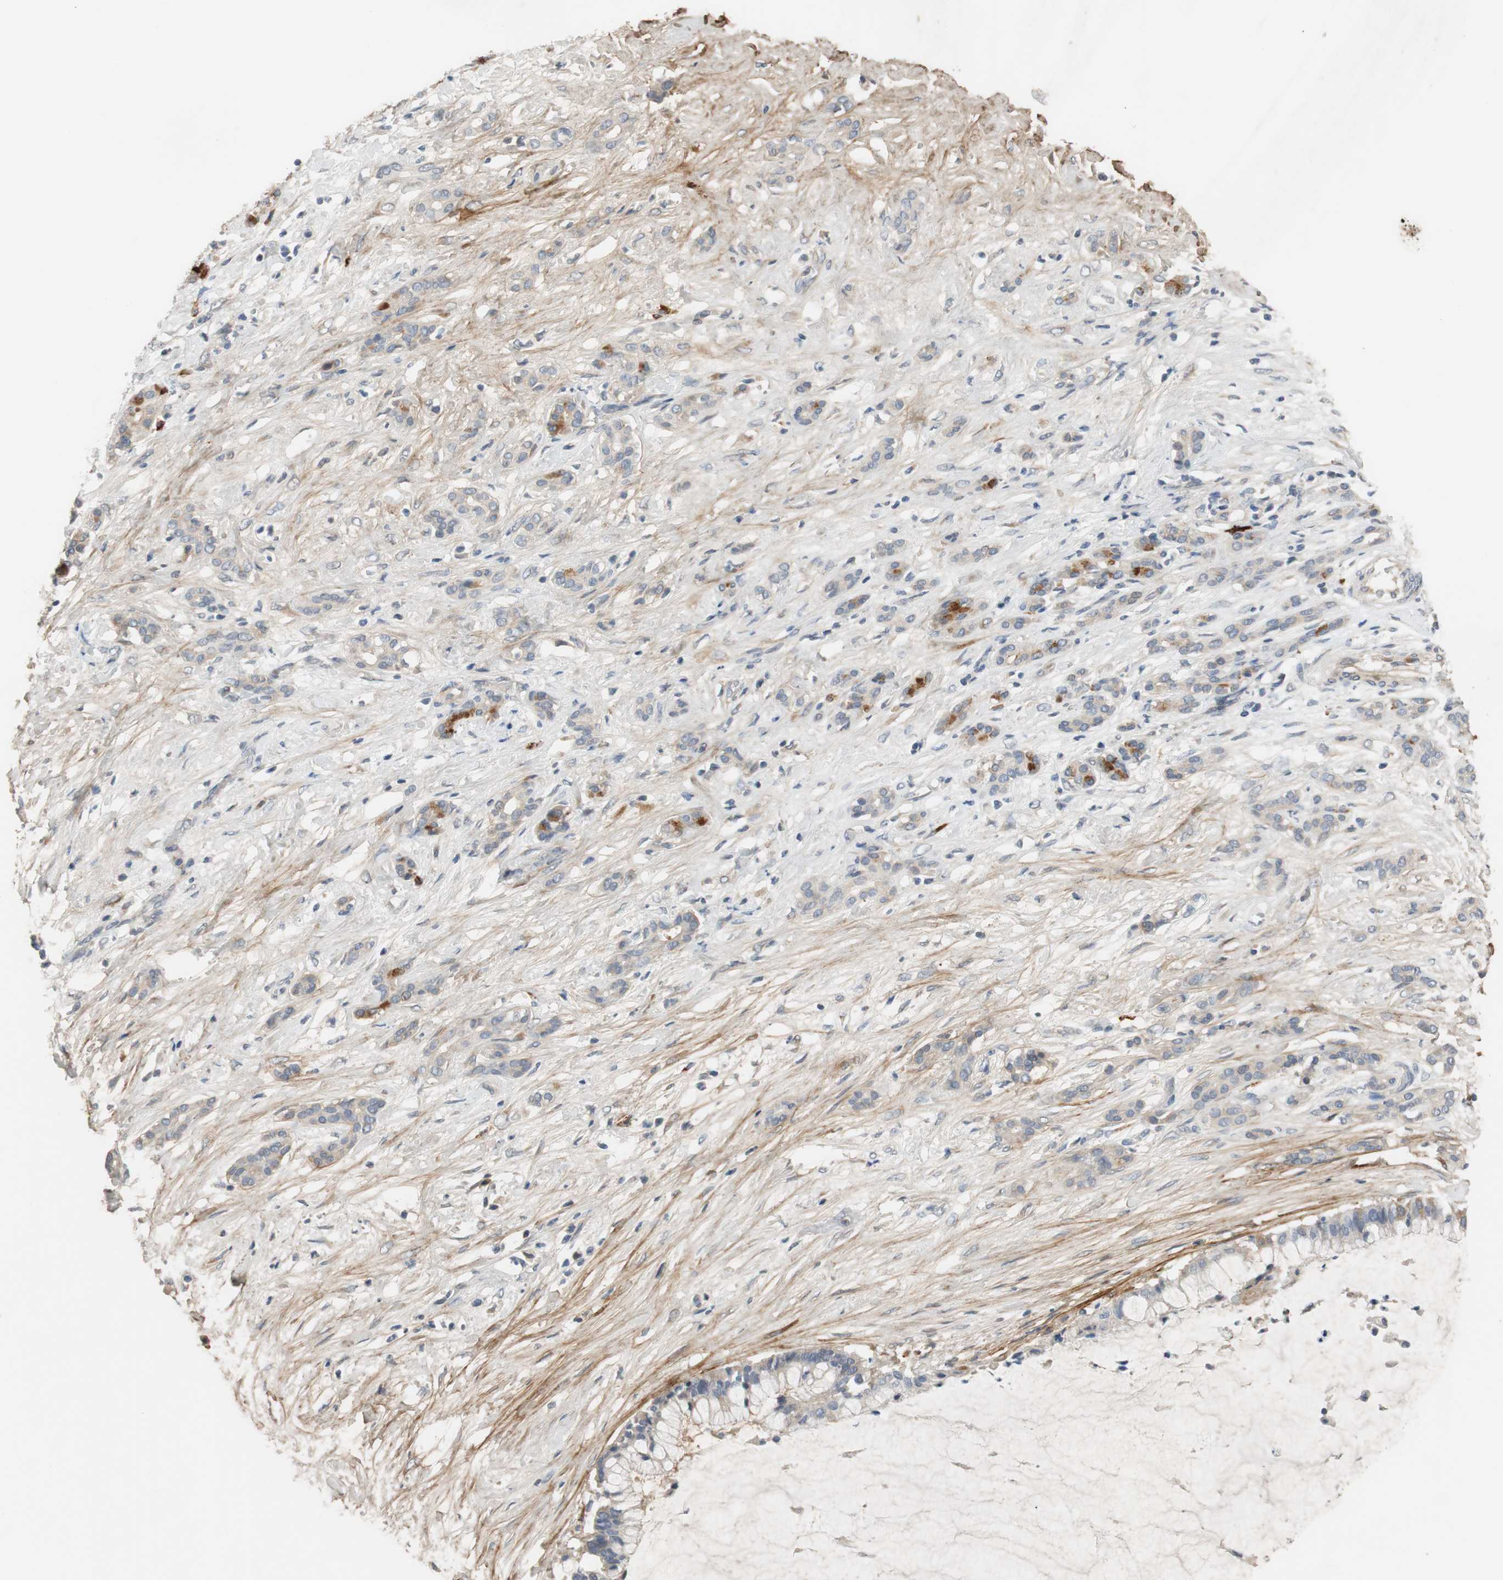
{"staining": {"intensity": "weak", "quantity": "25%-75%", "location": "cytoplasmic/membranous"}, "tissue": "pancreatic cancer", "cell_type": "Tumor cells", "image_type": "cancer", "snomed": [{"axis": "morphology", "description": "Adenocarcinoma, NOS"}, {"axis": "topography", "description": "Pancreas"}], "caption": "This is an image of immunohistochemistry staining of pancreatic adenocarcinoma, which shows weak staining in the cytoplasmic/membranous of tumor cells.", "gene": "COL12A1", "patient": {"sex": "male", "age": 41}}